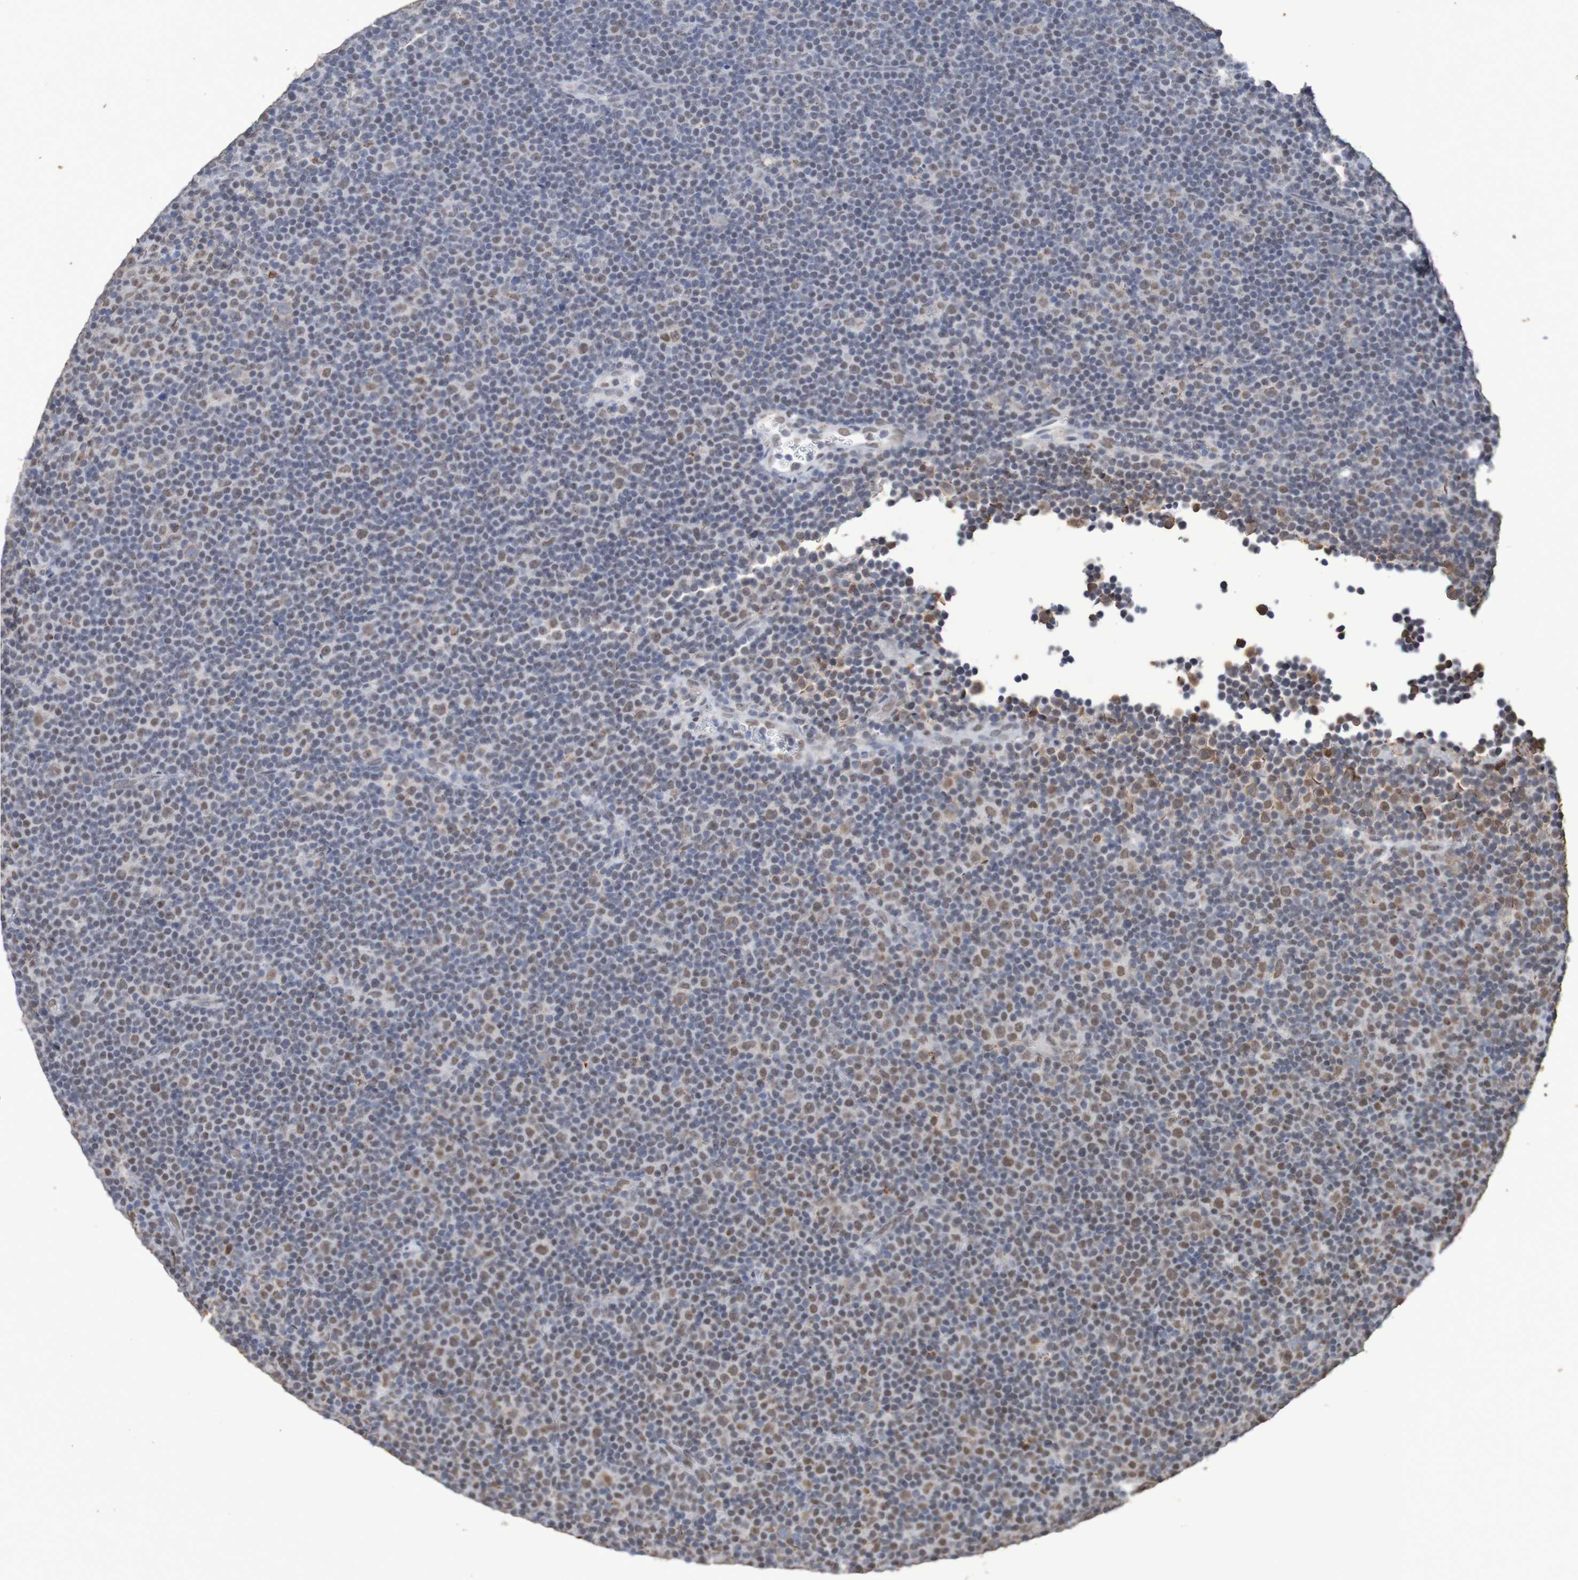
{"staining": {"intensity": "negative", "quantity": "none", "location": "none"}, "tissue": "lymphoma", "cell_type": "Tumor cells", "image_type": "cancer", "snomed": [{"axis": "morphology", "description": "Malignant lymphoma, non-Hodgkin's type, Low grade"}, {"axis": "topography", "description": "Lymph node"}], "caption": "A high-resolution micrograph shows IHC staining of lymphoma, which exhibits no significant staining in tumor cells.", "gene": "MRTFB", "patient": {"sex": "female", "age": 67}}